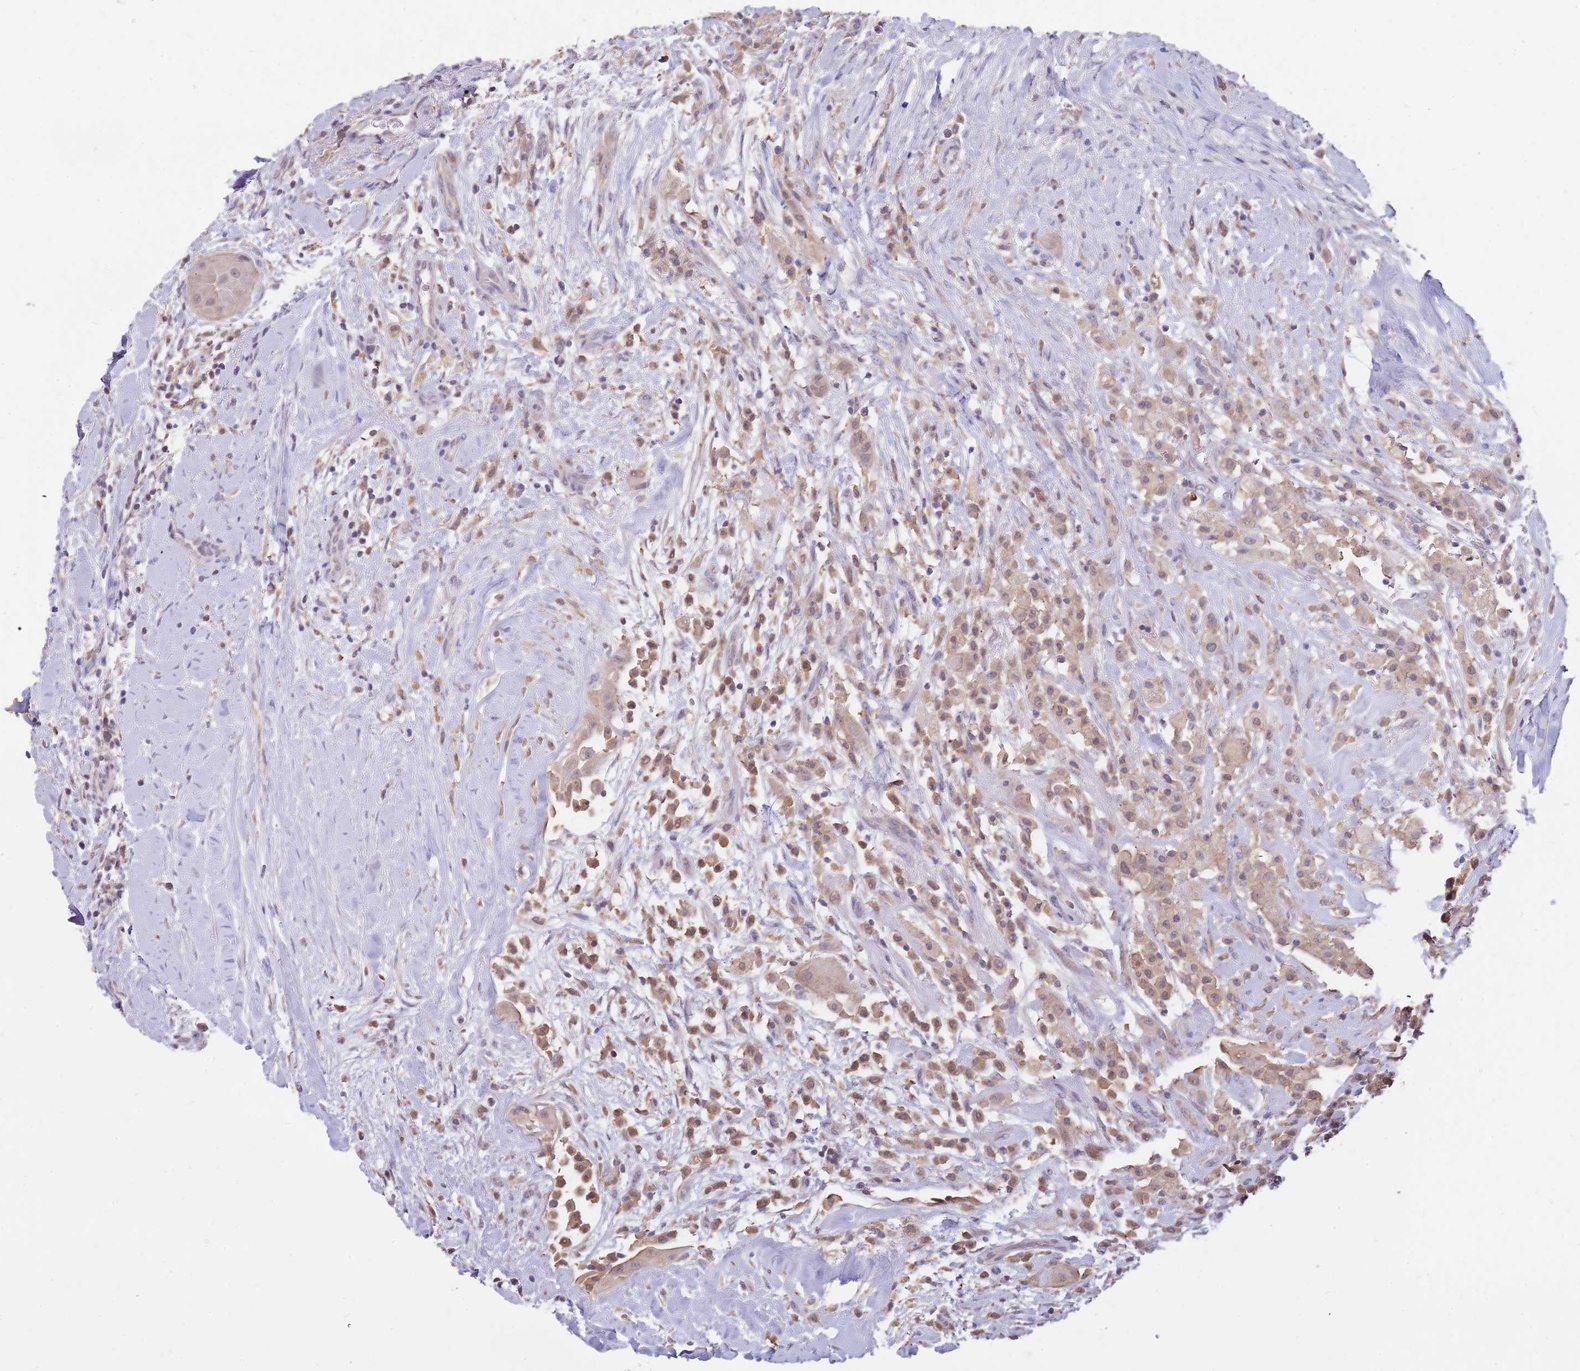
{"staining": {"intensity": "moderate", "quantity": "<25%", "location": "cytoplasmic/membranous"}, "tissue": "thyroid cancer", "cell_type": "Tumor cells", "image_type": "cancer", "snomed": [{"axis": "morphology", "description": "Normal tissue, NOS"}, {"axis": "morphology", "description": "Papillary adenocarcinoma, NOS"}, {"axis": "topography", "description": "Thyroid gland"}], "caption": "Immunohistochemistry photomicrograph of papillary adenocarcinoma (thyroid) stained for a protein (brown), which exhibits low levels of moderate cytoplasmic/membranous expression in approximately <25% of tumor cells.", "gene": "AP5S1", "patient": {"sex": "female", "age": 59}}